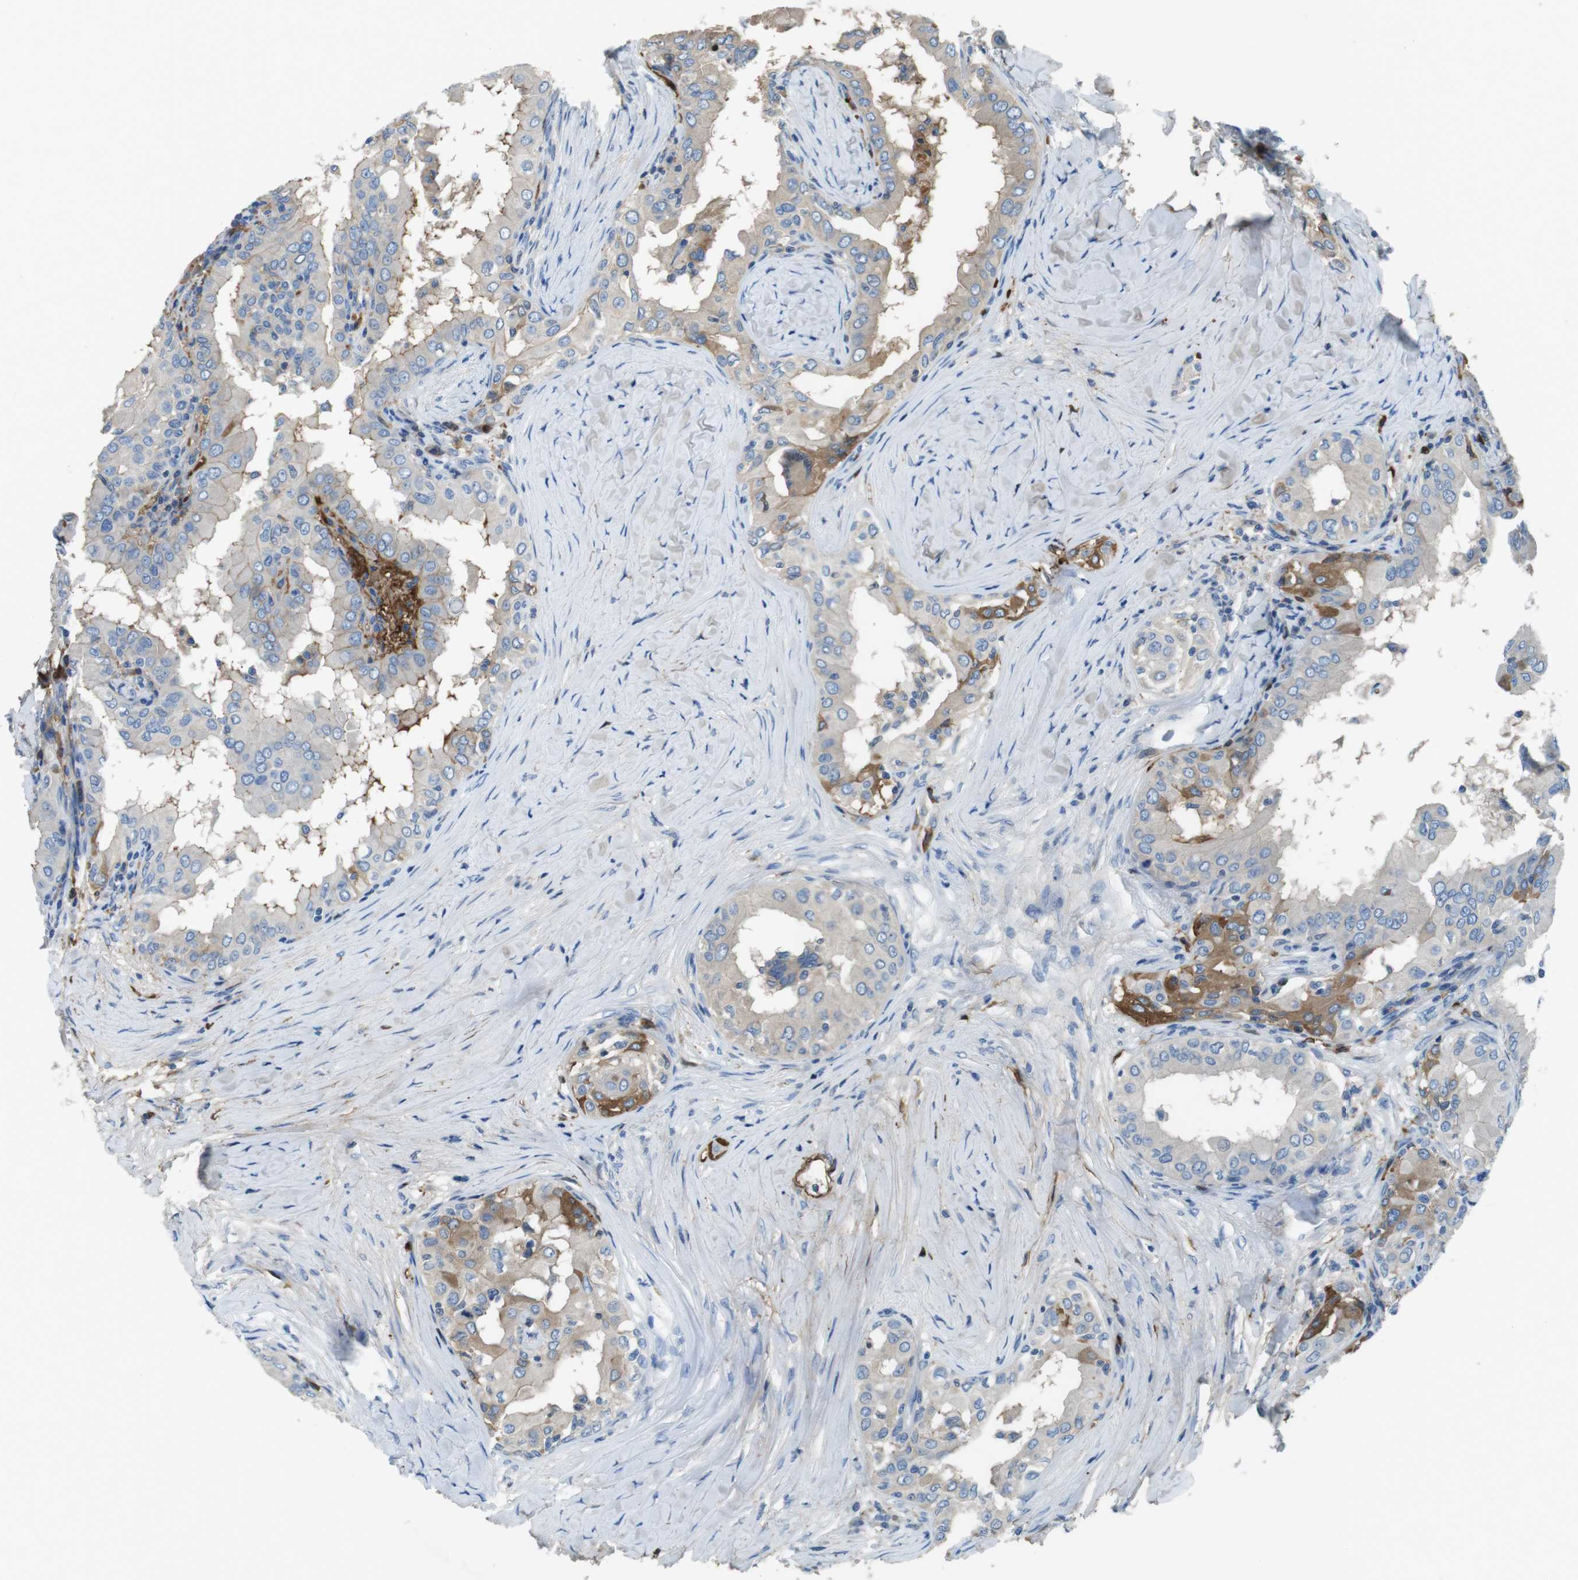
{"staining": {"intensity": "weak", "quantity": "25%-75%", "location": "cytoplasmic/membranous"}, "tissue": "thyroid cancer", "cell_type": "Tumor cells", "image_type": "cancer", "snomed": [{"axis": "morphology", "description": "Papillary adenocarcinoma, NOS"}, {"axis": "topography", "description": "Thyroid gland"}], "caption": "Papillary adenocarcinoma (thyroid) stained with DAB (3,3'-diaminobenzidine) immunohistochemistry demonstrates low levels of weak cytoplasmic/membranous expression in about 25%-75% of tumor cells. (IHC, brightfield microscopy, high magnification).", "gene": "TMPRSS15", "patient": {"sex": "male", "age": 33}}